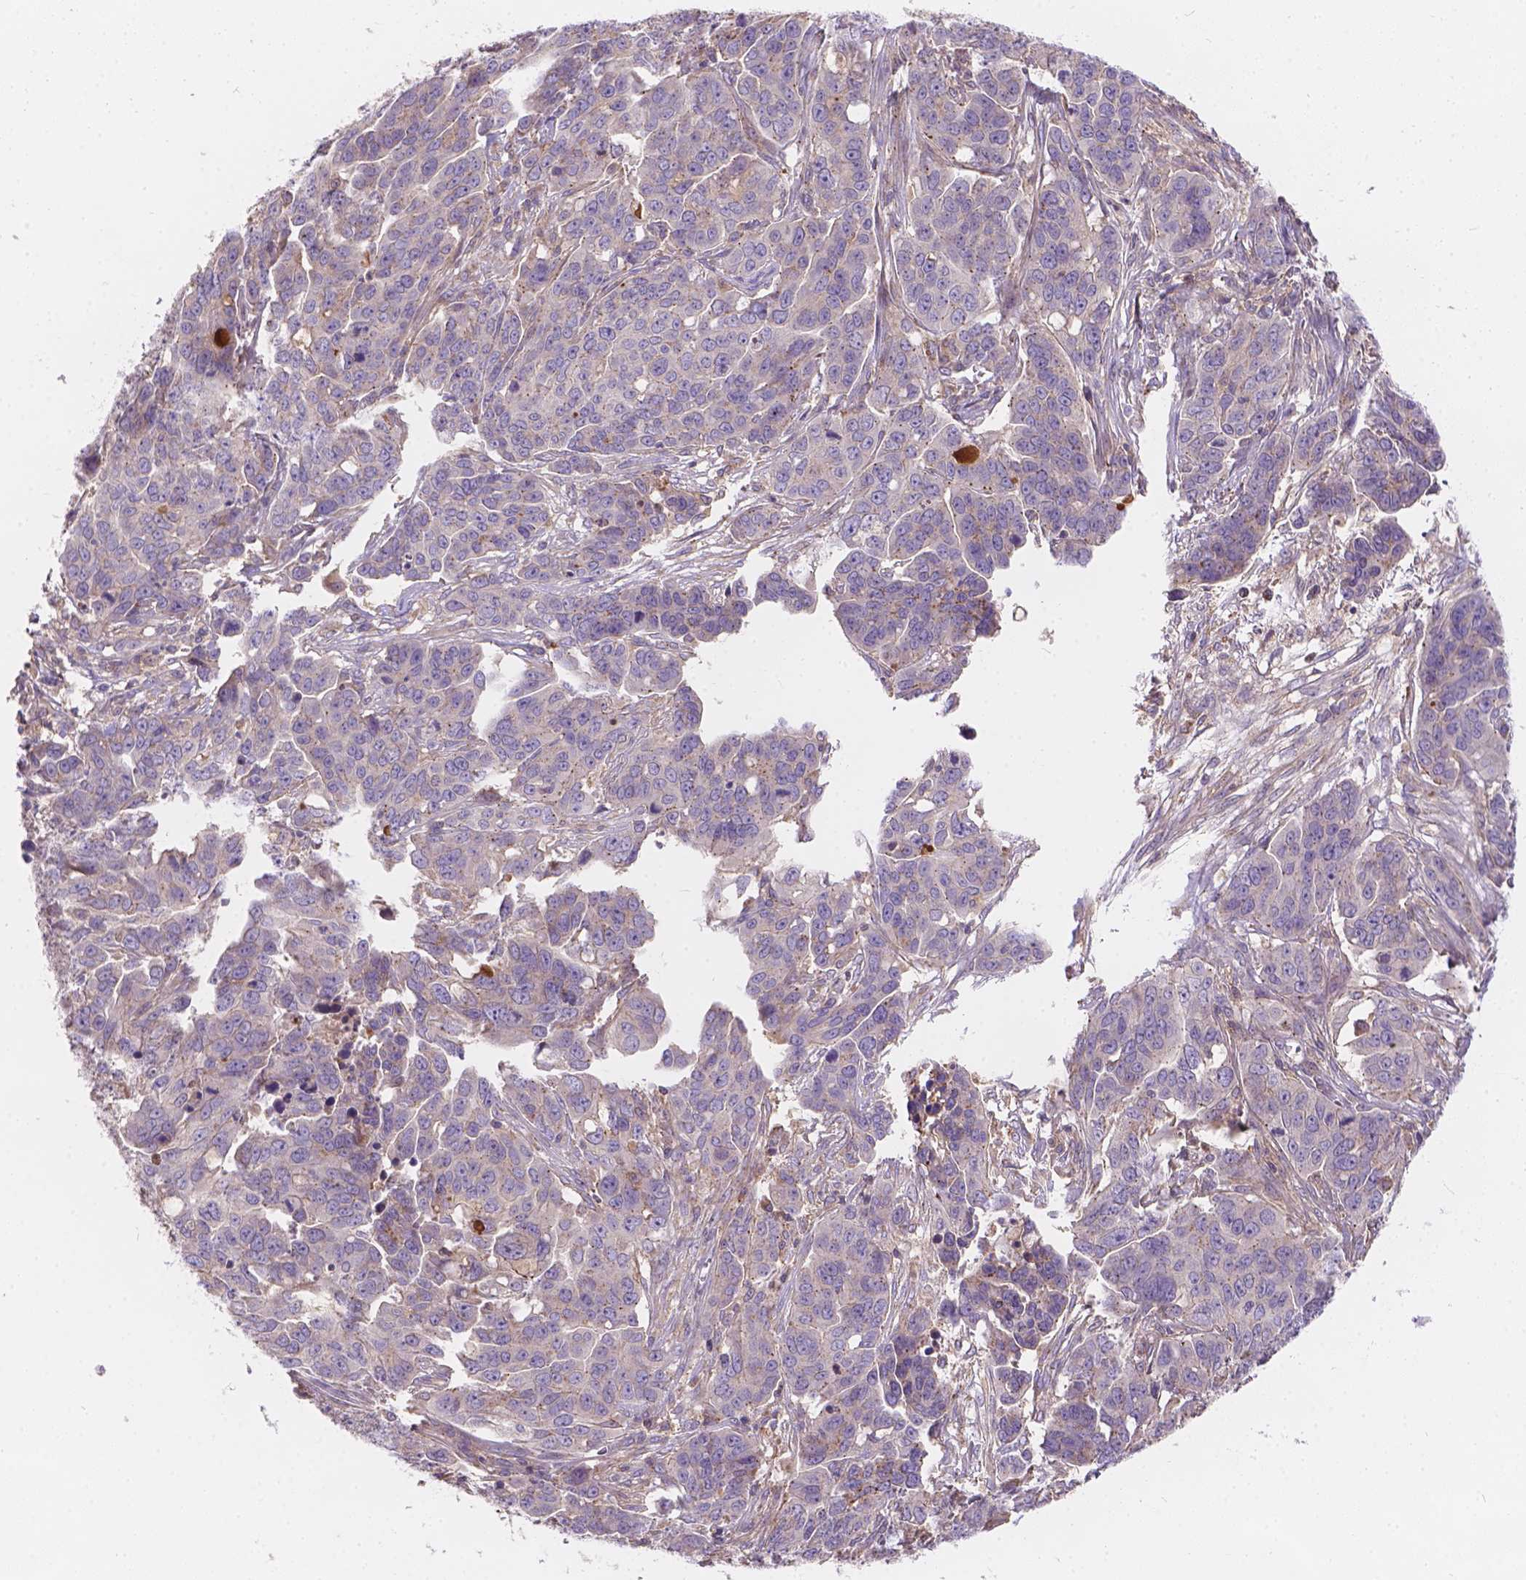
{"staining": {"intensity": "weak", "quantity": "25%-75%", "location": "cytoplasmic/membranous"}, "tissue": "ovarian cancer", "cell_type": "Tumor cells", "image_type": "cancer", "snomed": [{"axis": "morphology", "description": "Carcinoma, endometroid"}, {"axis": "topography", "description": "Ovary"}], "caption": "Tumor cells demonstrate weak cytoplasmic/membranous staining in about 25%-75% of cells in endometroid carcinoma (ovarian). The protein of interest is shown in brown color, while the nuclei are stained blue.", "gene": "CDK10", "patient": {"sex": "female", "age": 78}}